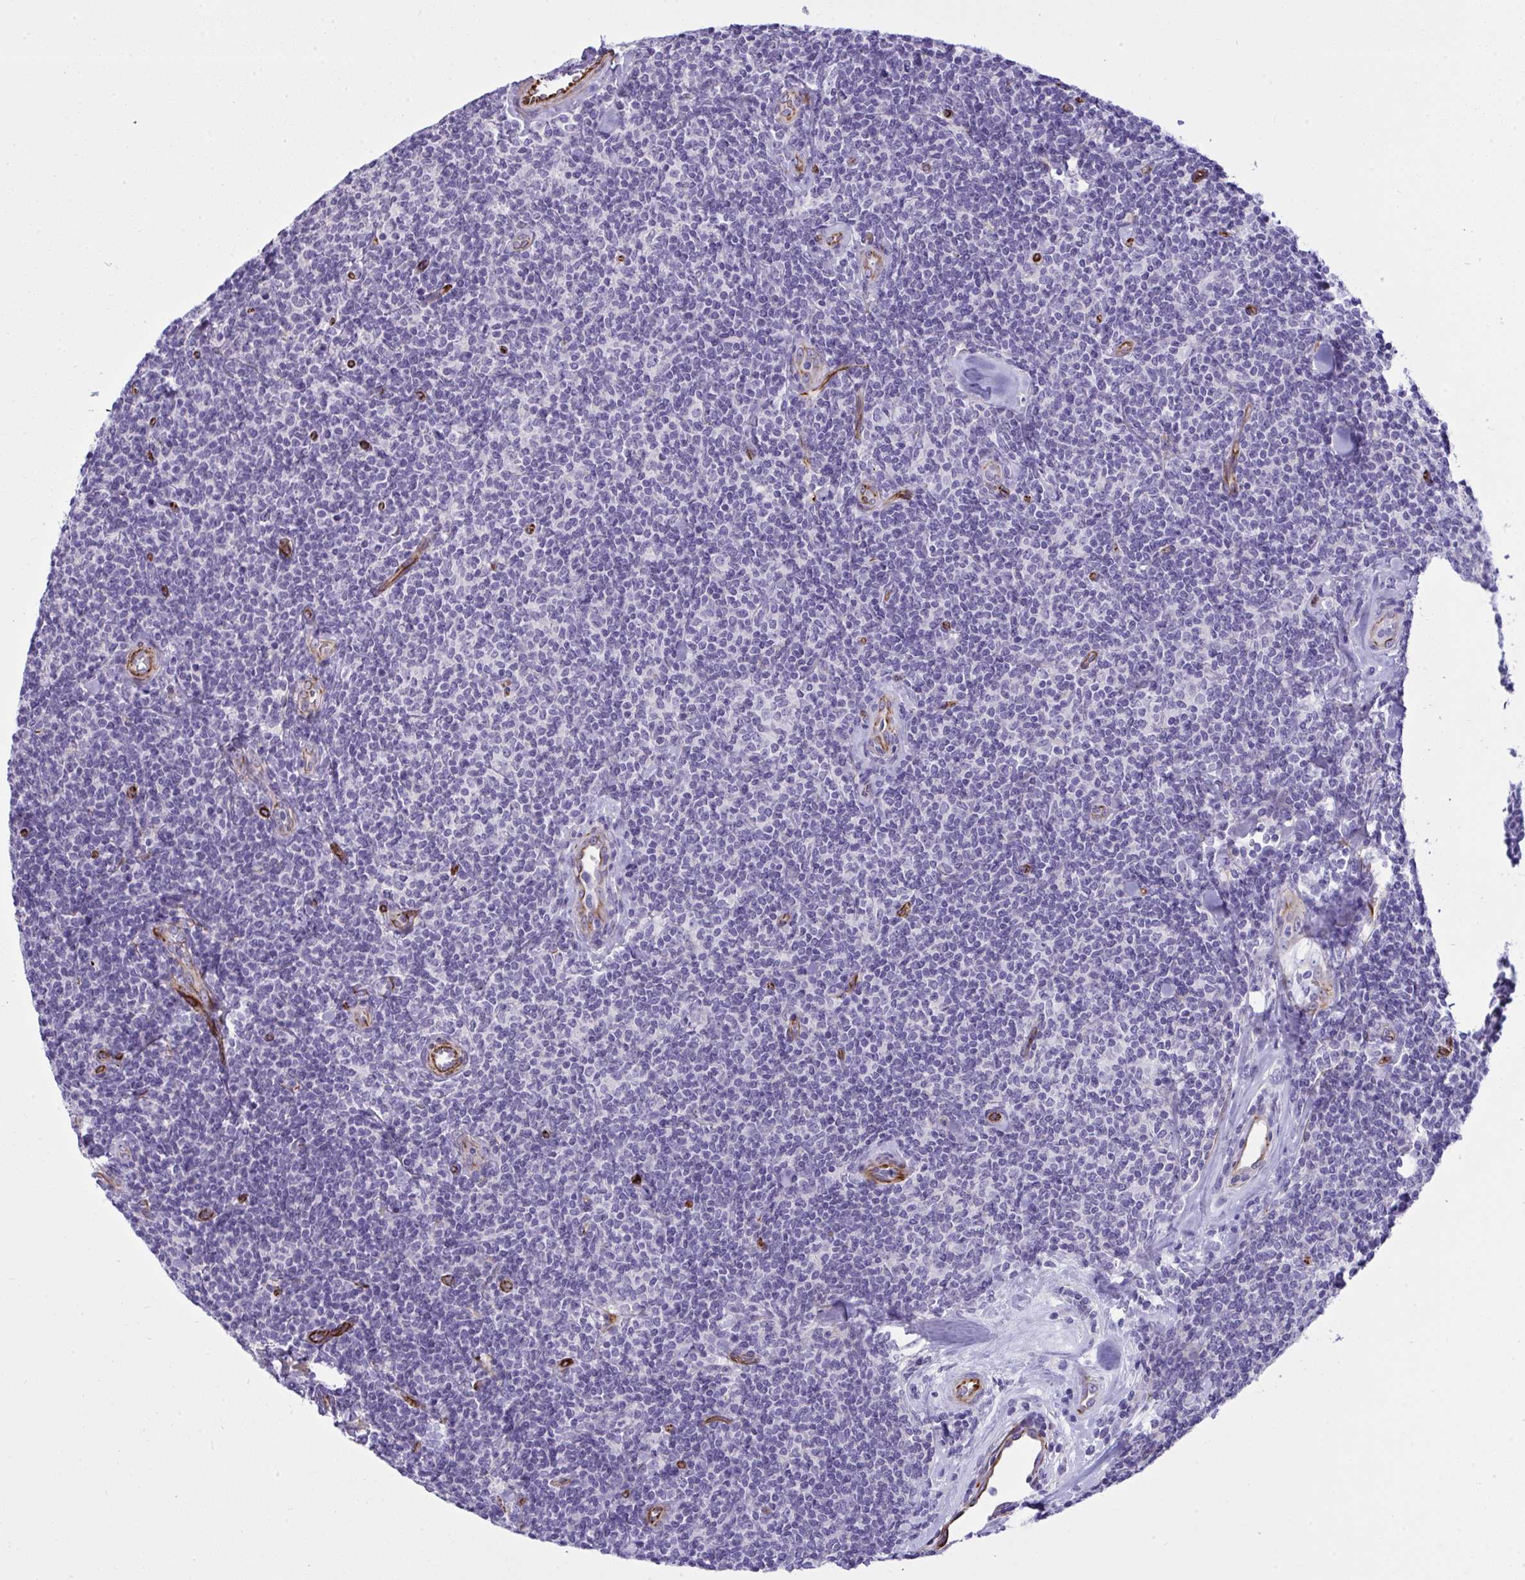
{"staining": {"intensity": "negative", "quantity": "none", "location": "none"}, "tissue": "lymphoma", "cell_type": "Tumor cells", "image_type": "cancer", "snomed": [{"axis": "morphology", "description": "Malignant lymphoma, non-Hodgkin's type, Low grade"}, {"axis": "topography", "description": "Lymph node"}], "caption": "Immunohistochemistry photomicrograph of neoplastic tissue: human lymphoma stained with DAB shows no significant protein positivity in tumor cells. The staining was performed using DAB (3,3'-diaminobenzidine) to visualize the protein expression in brown, while the nuclei were stained in blue with hematoxylin (Magnification: 20x).", "gene": "SLC35B1", "patient": {"sex": "female", "age": 56}}